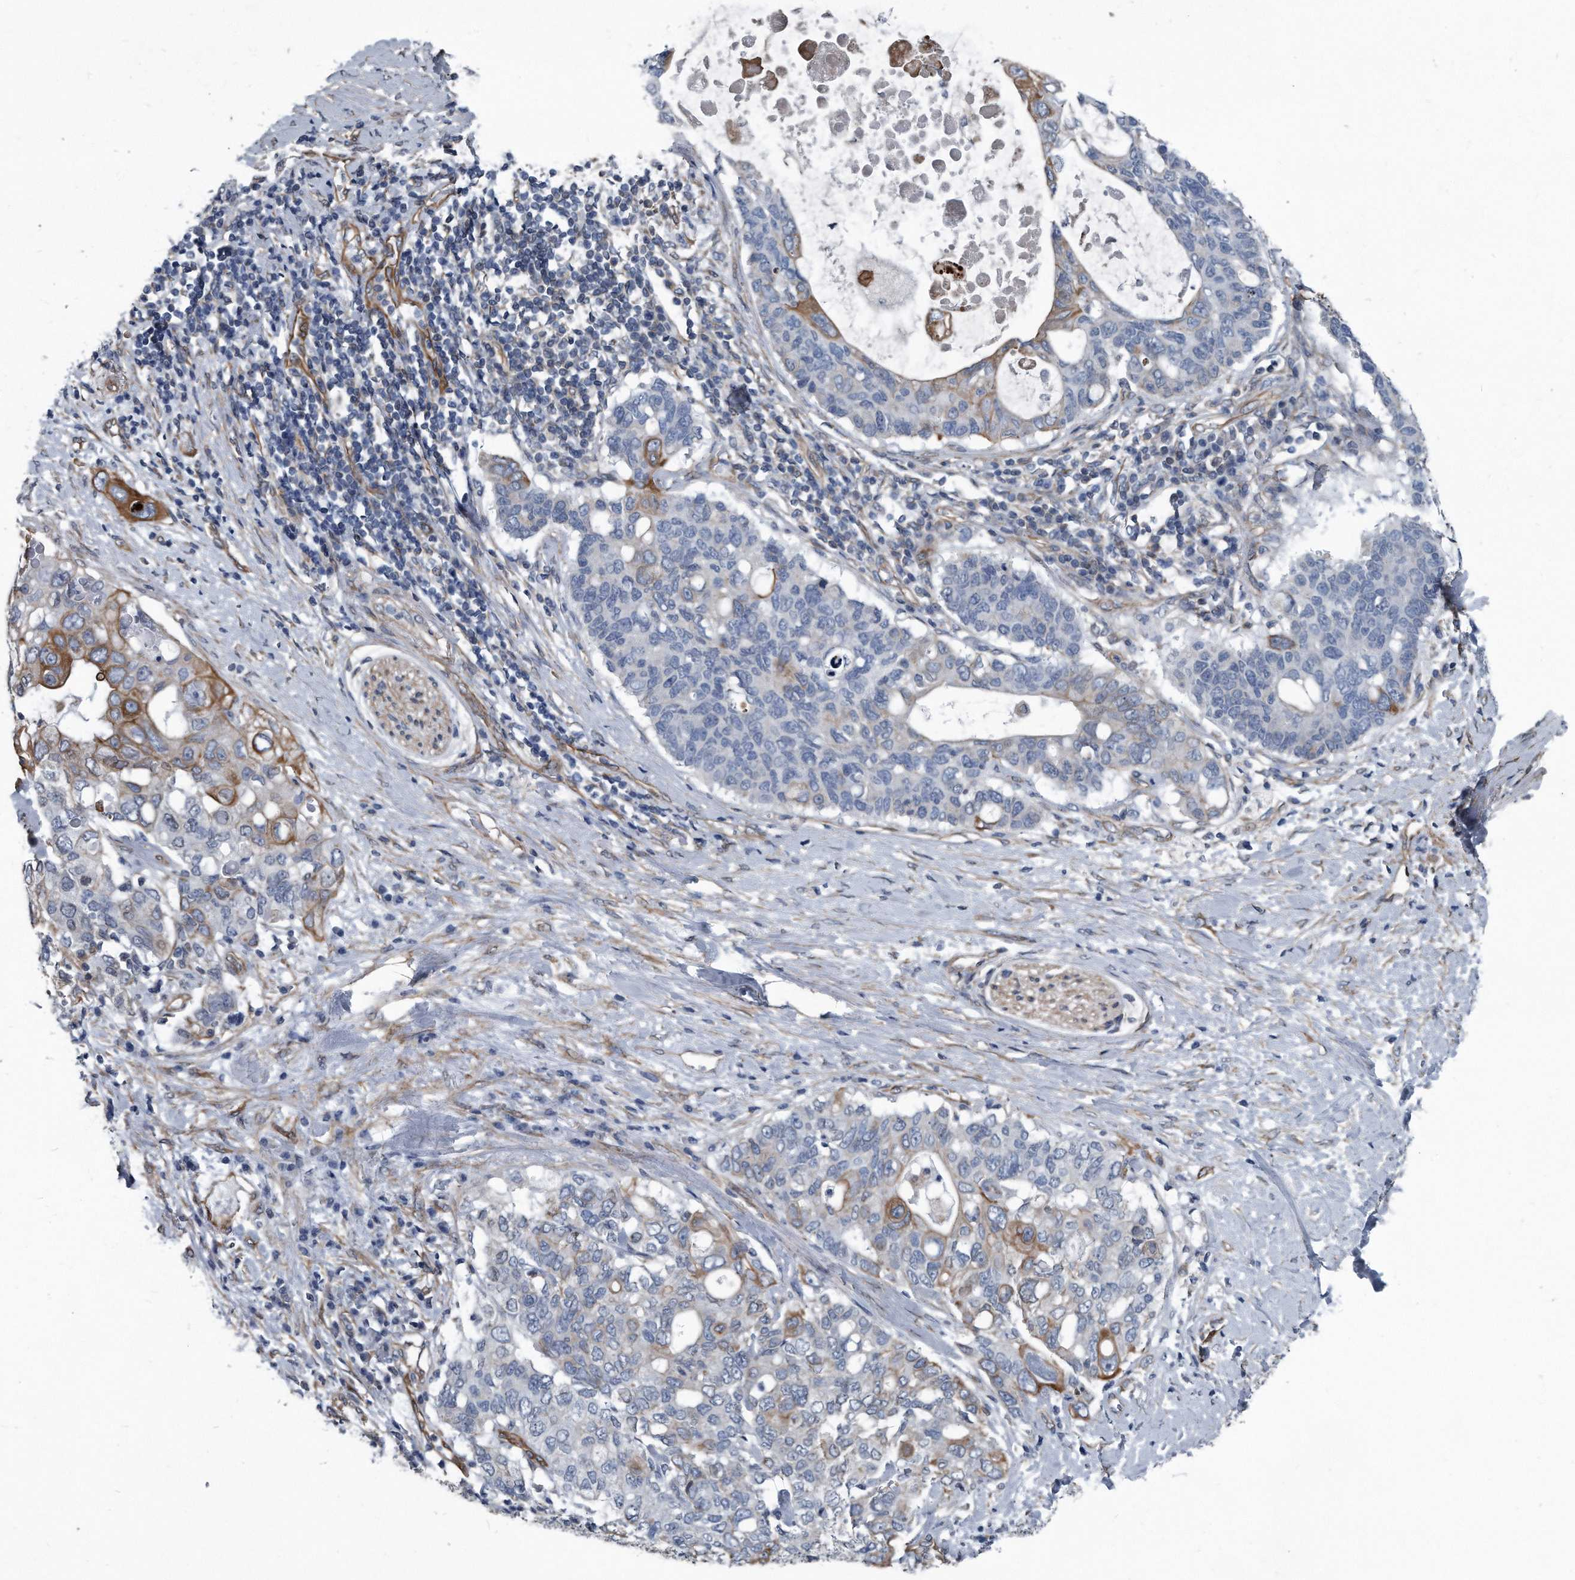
{"staining": {"intensity": "moderate", "quantity": "25%-75%", "location": "cytoplasmic/membranous"}, "tissue": "pancreatic cancer", "cell_type": "Tumor cells", "image_type": "cancer", "snomed": [{"axis": "morphology", "description": "Adenocarcinoma, NOS"}, {"axis": "topography", "description": "Pancreas"}], "caption": "Immunohistochemistry of pancreatic cancer (adenocarcinoma) demonstrates medium levels of moderate cytoplasmic/membranous staining in about 25%-75% of tumor cells. (DAB IHC, brown staining for protein, blue staining for nuclei).", "gene": "PLEC", "patient": {"sex": "female", "age": 56}}